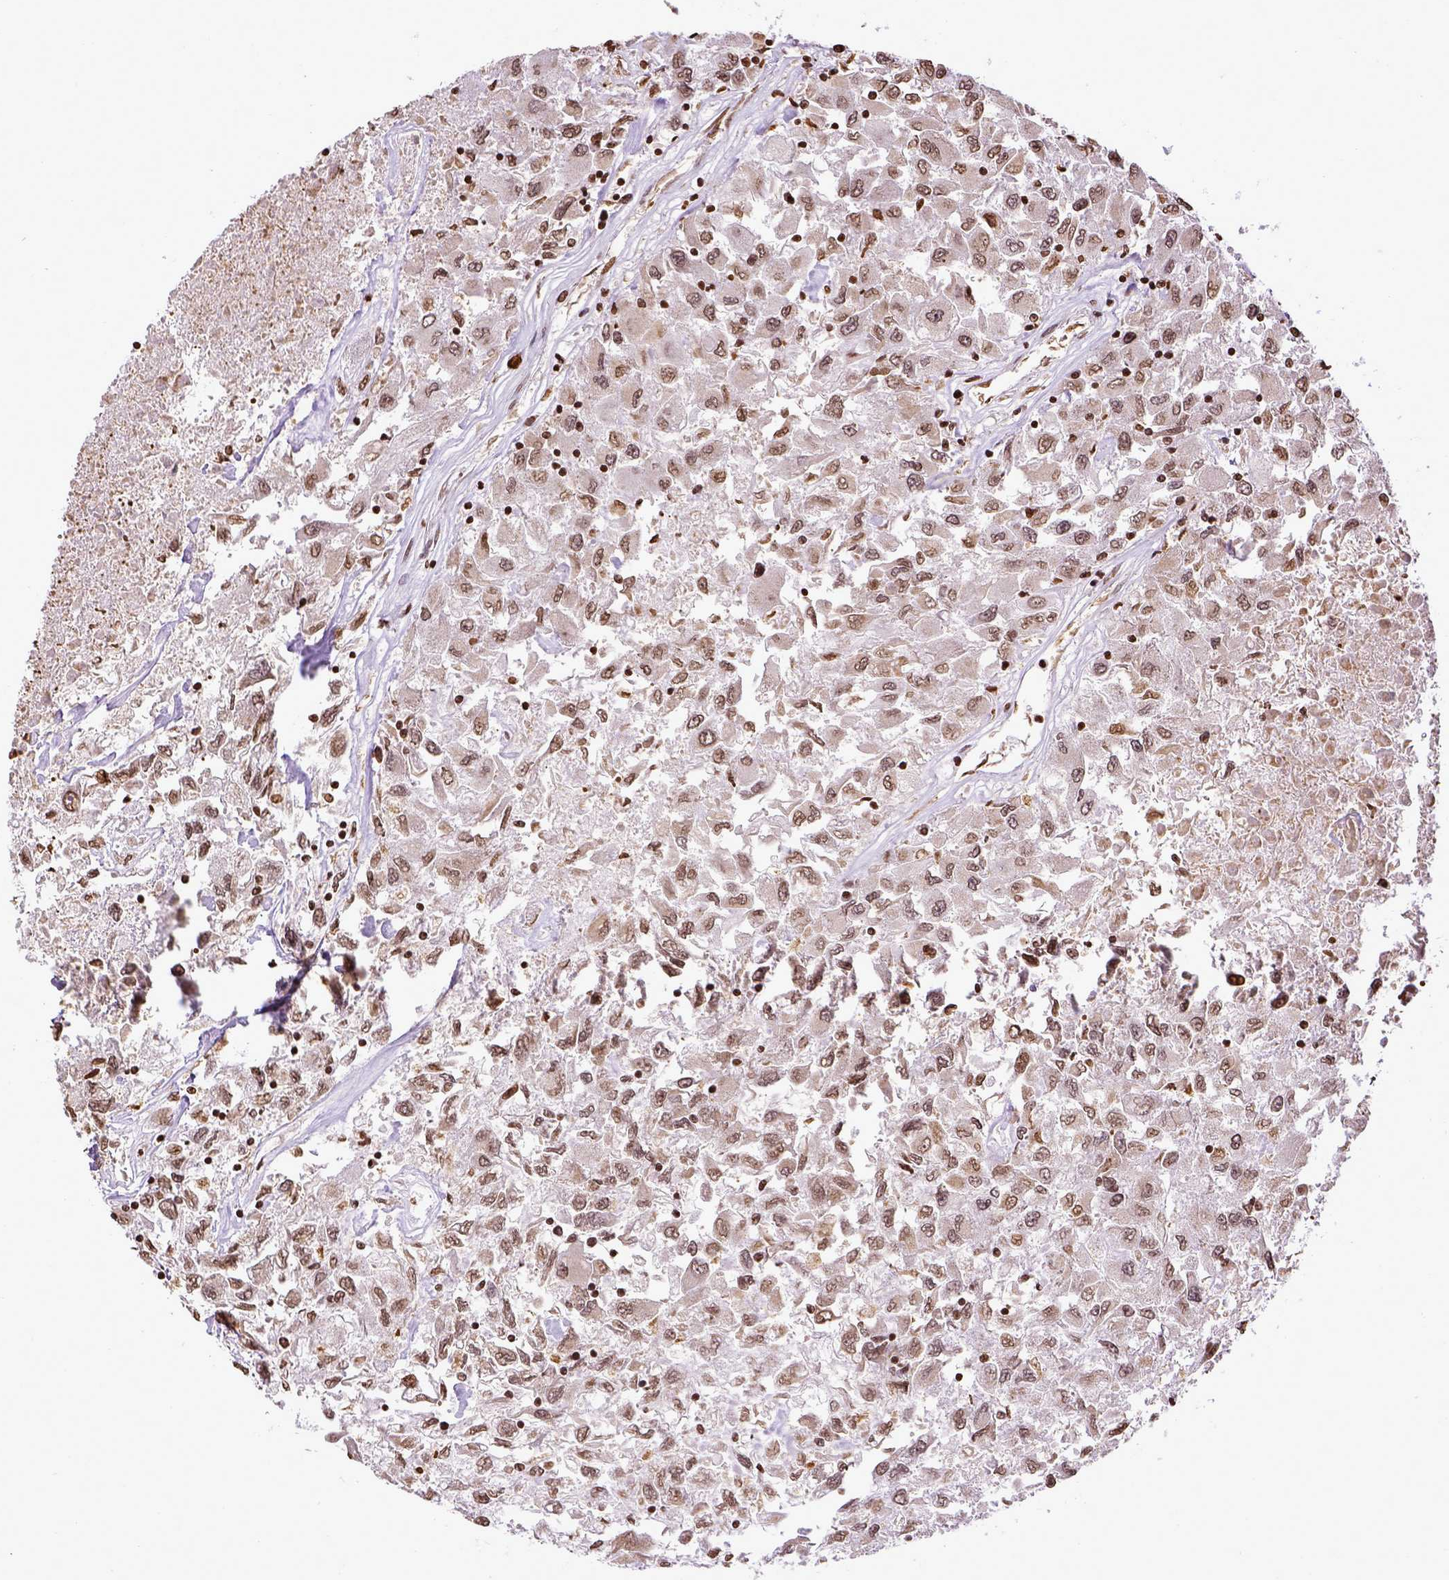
{"staining": {"intensity": "moderate", "quantity": ">75%", "location": "nuclear"}, "tissue": "renal cancer", "cell_type": "Tumor cells", "image_type": "cancer", "snomed": [{"axis": "morphology", "description": "Adenocarcinoma, NOS"}, {"axis": "topography", "description": "Kidney"}], "caption": "A micrograph of renal cancer (adenocarcinoma) stained for a protein exhibits moderate nuclear brown staining in tumor cells.", "gene": "ZNF75D", "patient": {"sex": "female", "age": 76}}